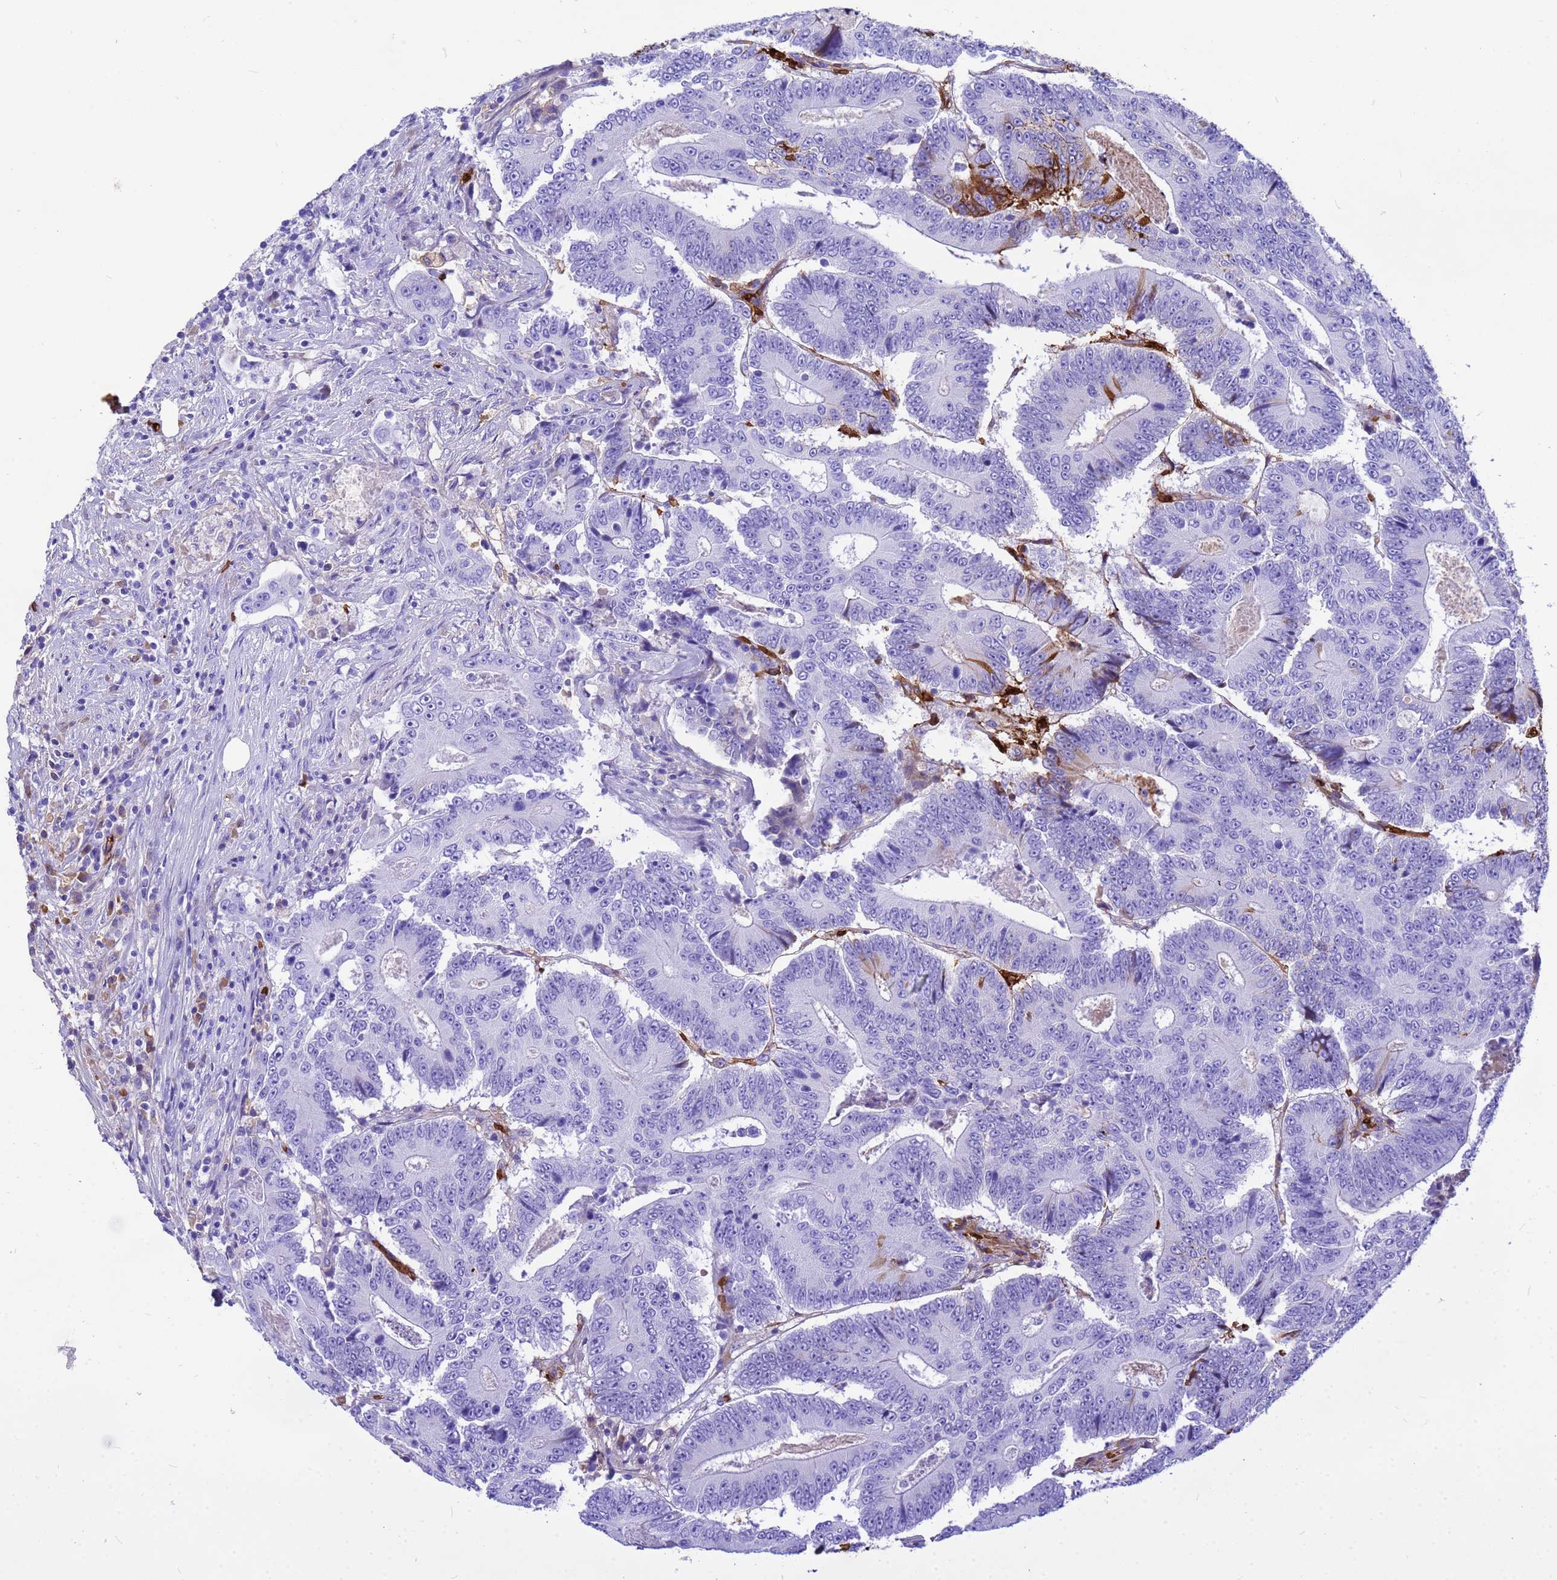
{"staining": {"intensity": "negative", "quantity": "none", "location": "none"}, "tissue": "colorectal cancer", "cell_type": "Tumor cells", "image_type": "cancer", "snomed": [{"axis": "morphology", "description": "Adenocarcinoma, NOS"}, {"axis": "topography", "description": "Colon"}], "caption": "An immunohistochemistry image of colorectal adenocarcinoma is shown. There is no staining in tumor cells of colorectal adenocarcinoma.", "gene": "HBA2", "patient": {"sex": "male", "age": 83}}